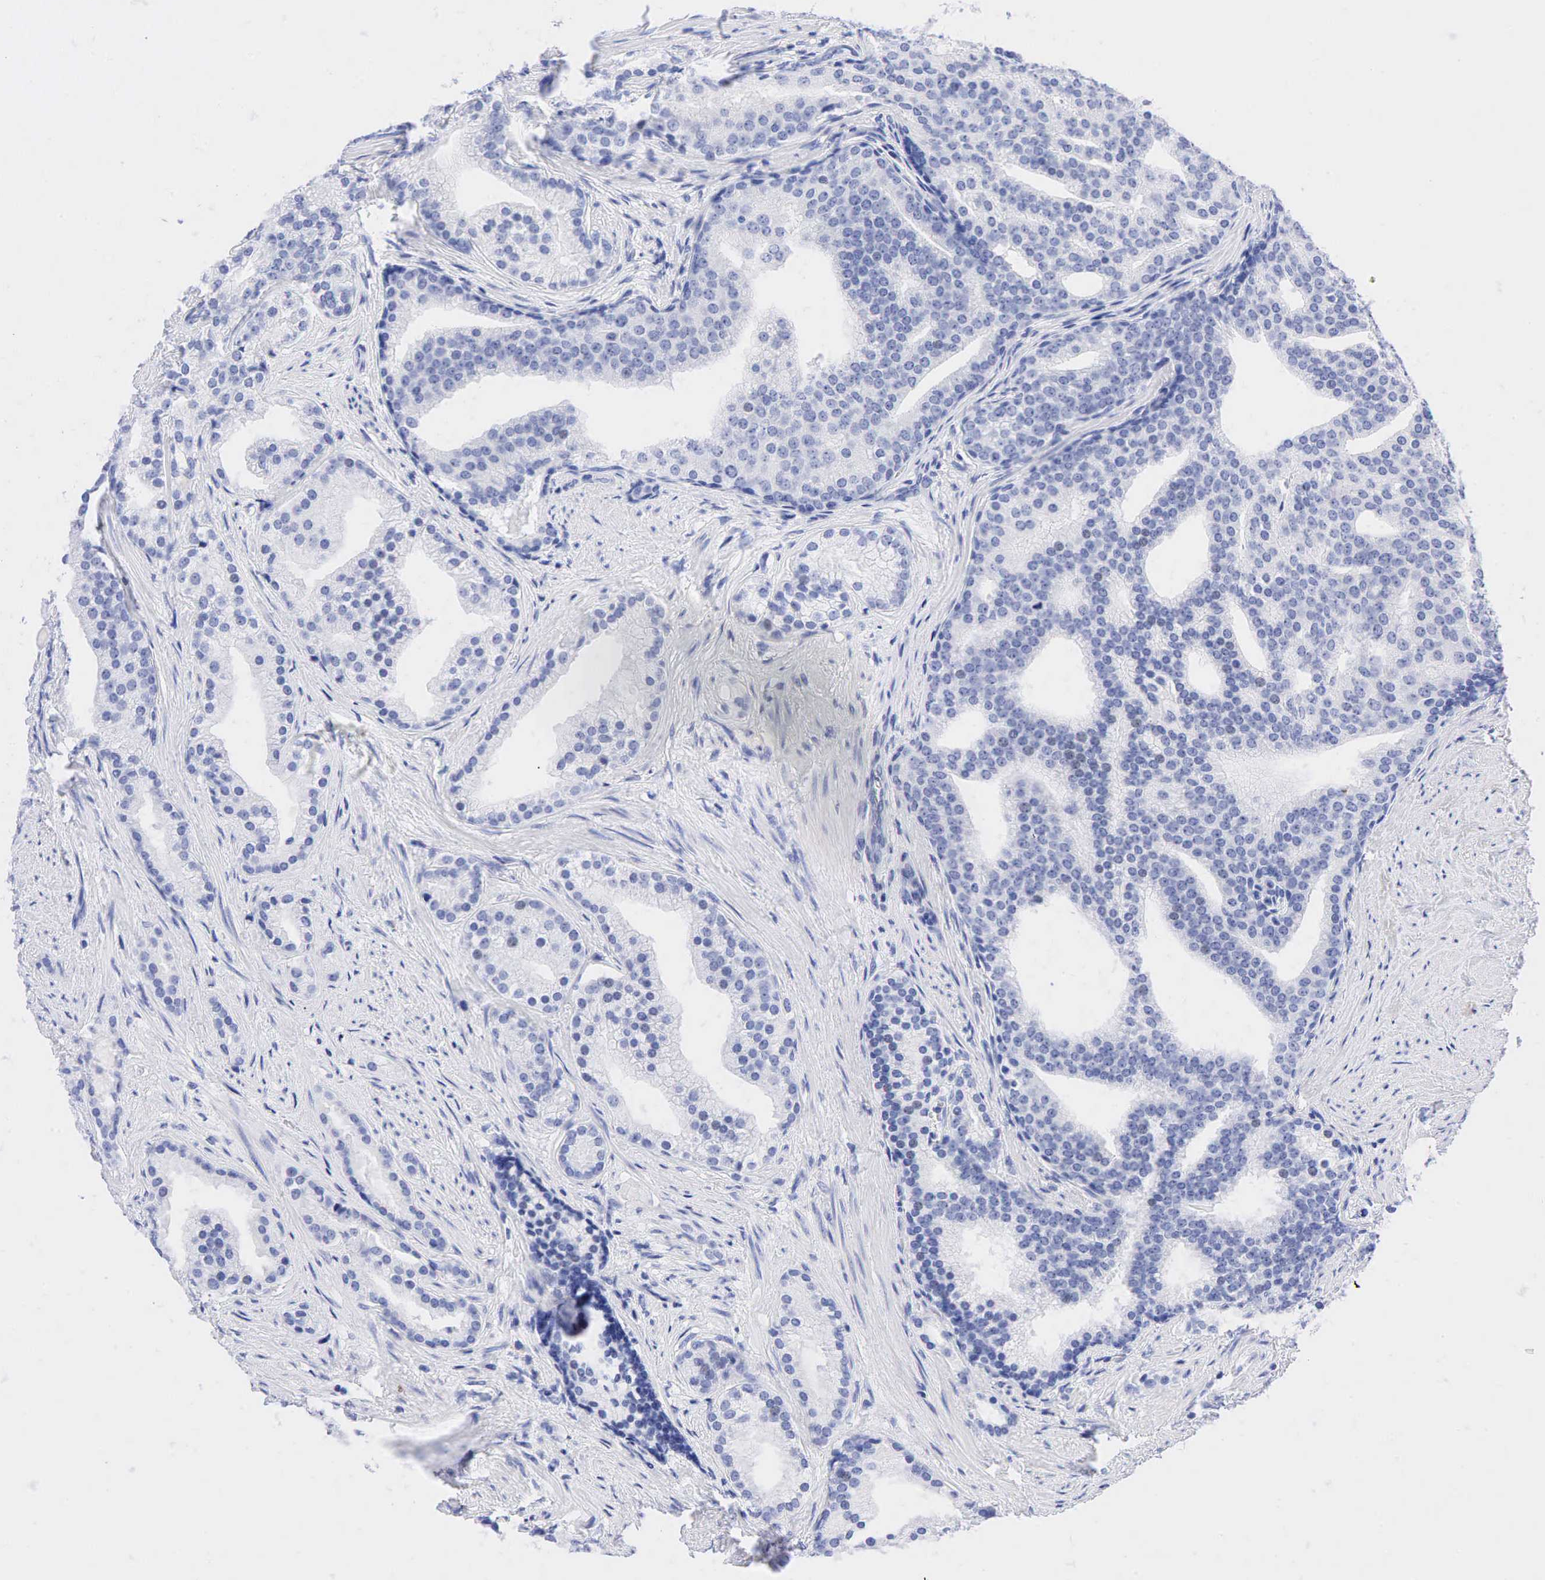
{"staining": {"intensity": "weak", "quantity": "<25%", "location": "nuclear"}, "tissue": "prostate cancer", "cell_type": "Tumor cells", "image_type": "cancer", "snomed": [{"axis": "morphology", "description": "Adenocarcinoma, Low grade"}, {"axis": "topography", "description": "Prostate"}], "caption": "DAB immunohistochemical staining of prostate cancer reveals no significant positivity in tumor cells. (Brightfield microscopy of DAB (3,3'-diaminobenzidine) immunohistochemistry at high magnification).", "gene": "NKX2-1", "patient": {"sex": "male", "age": 71}}